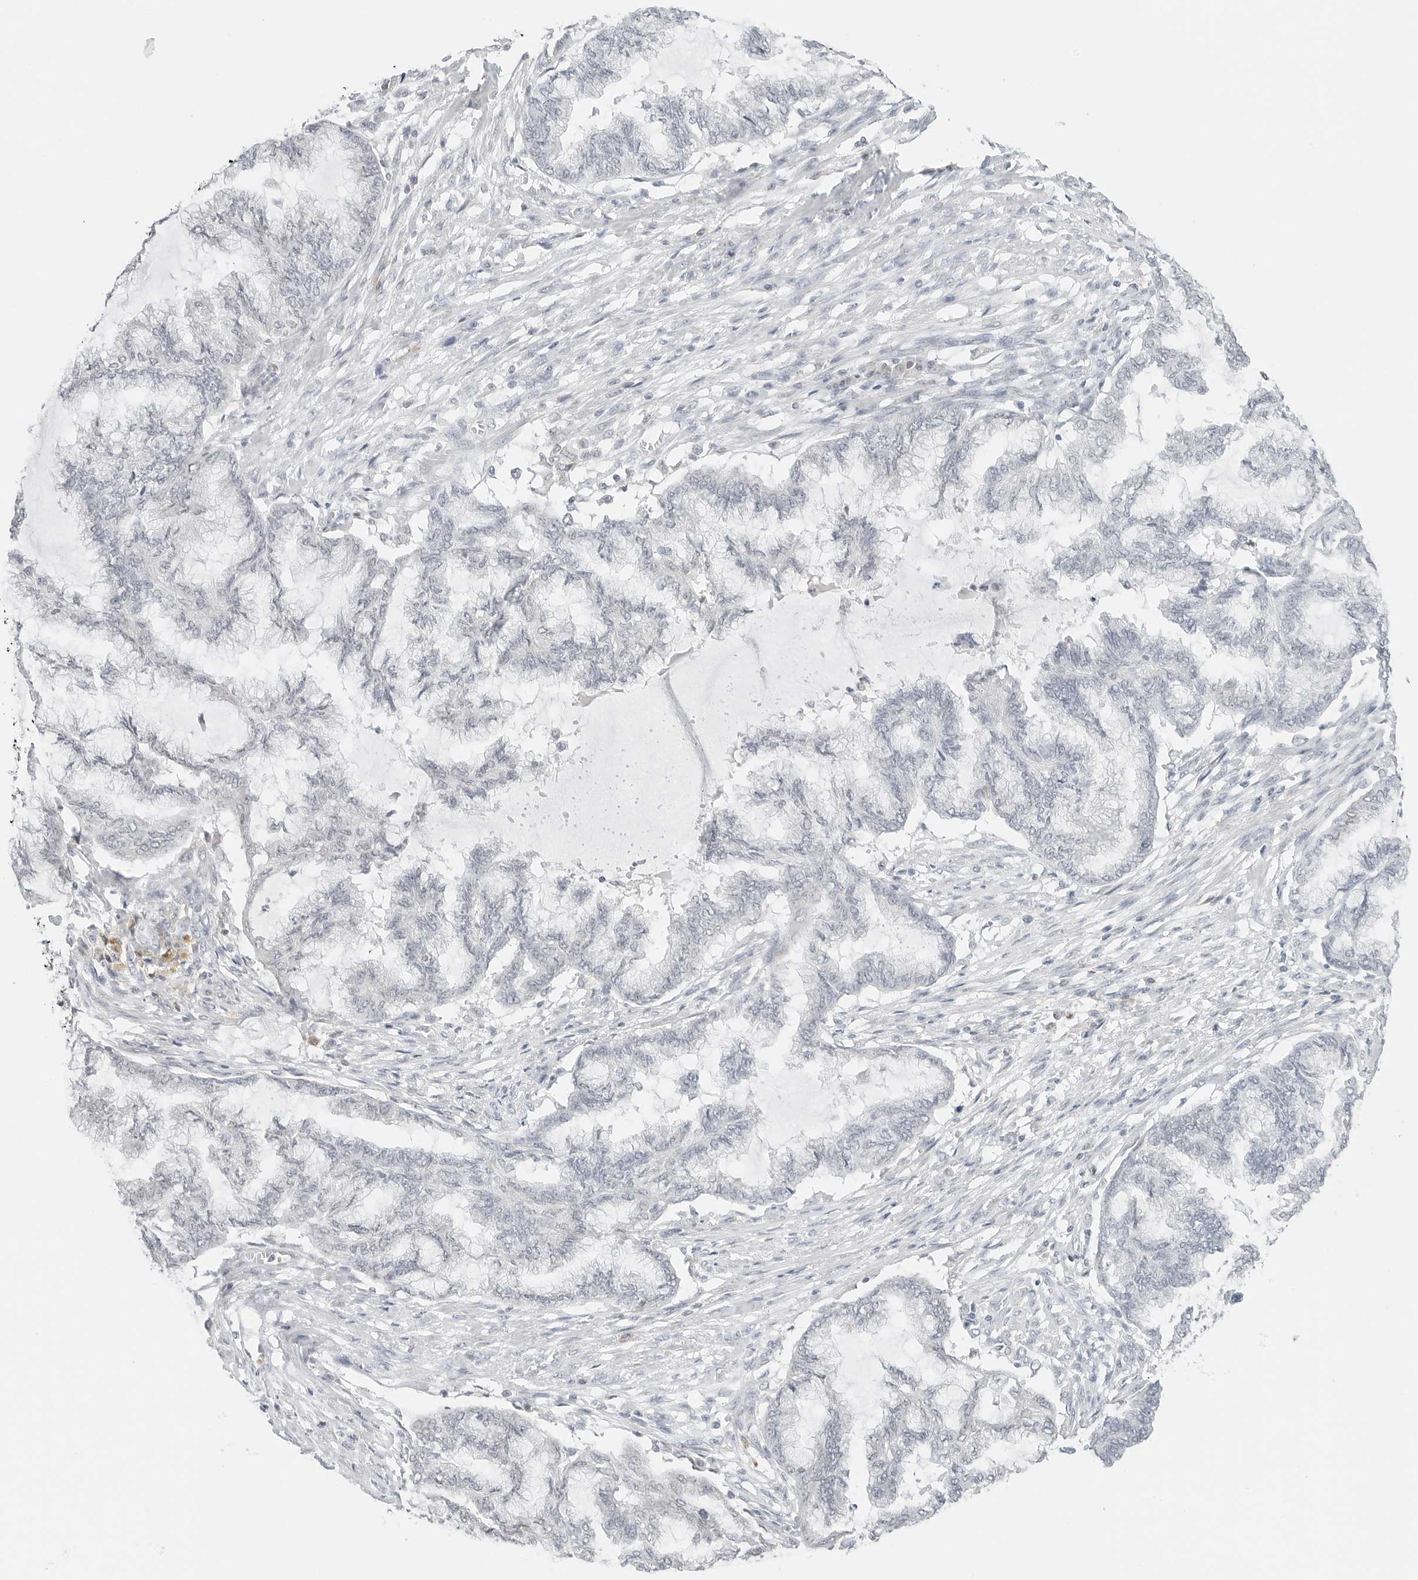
{"staining": {"intensity": "negative", "quantity": "none", "location": "none"}, "tissue": "endometrial cancer", "cell_type": "Tumor cells", "image_type": "cancer", "snomed": [{"axis": "morphology", "description": "Adenocarcinoma, NOS"}, {"axis": "topography", "description": "Endometrium"}], "caption": "There is no significant expression in tumor cells of endometrial cancer (adenocarcinoma).", "gene": "NEO1", "patient": {"sex": "female", "age": 86}}